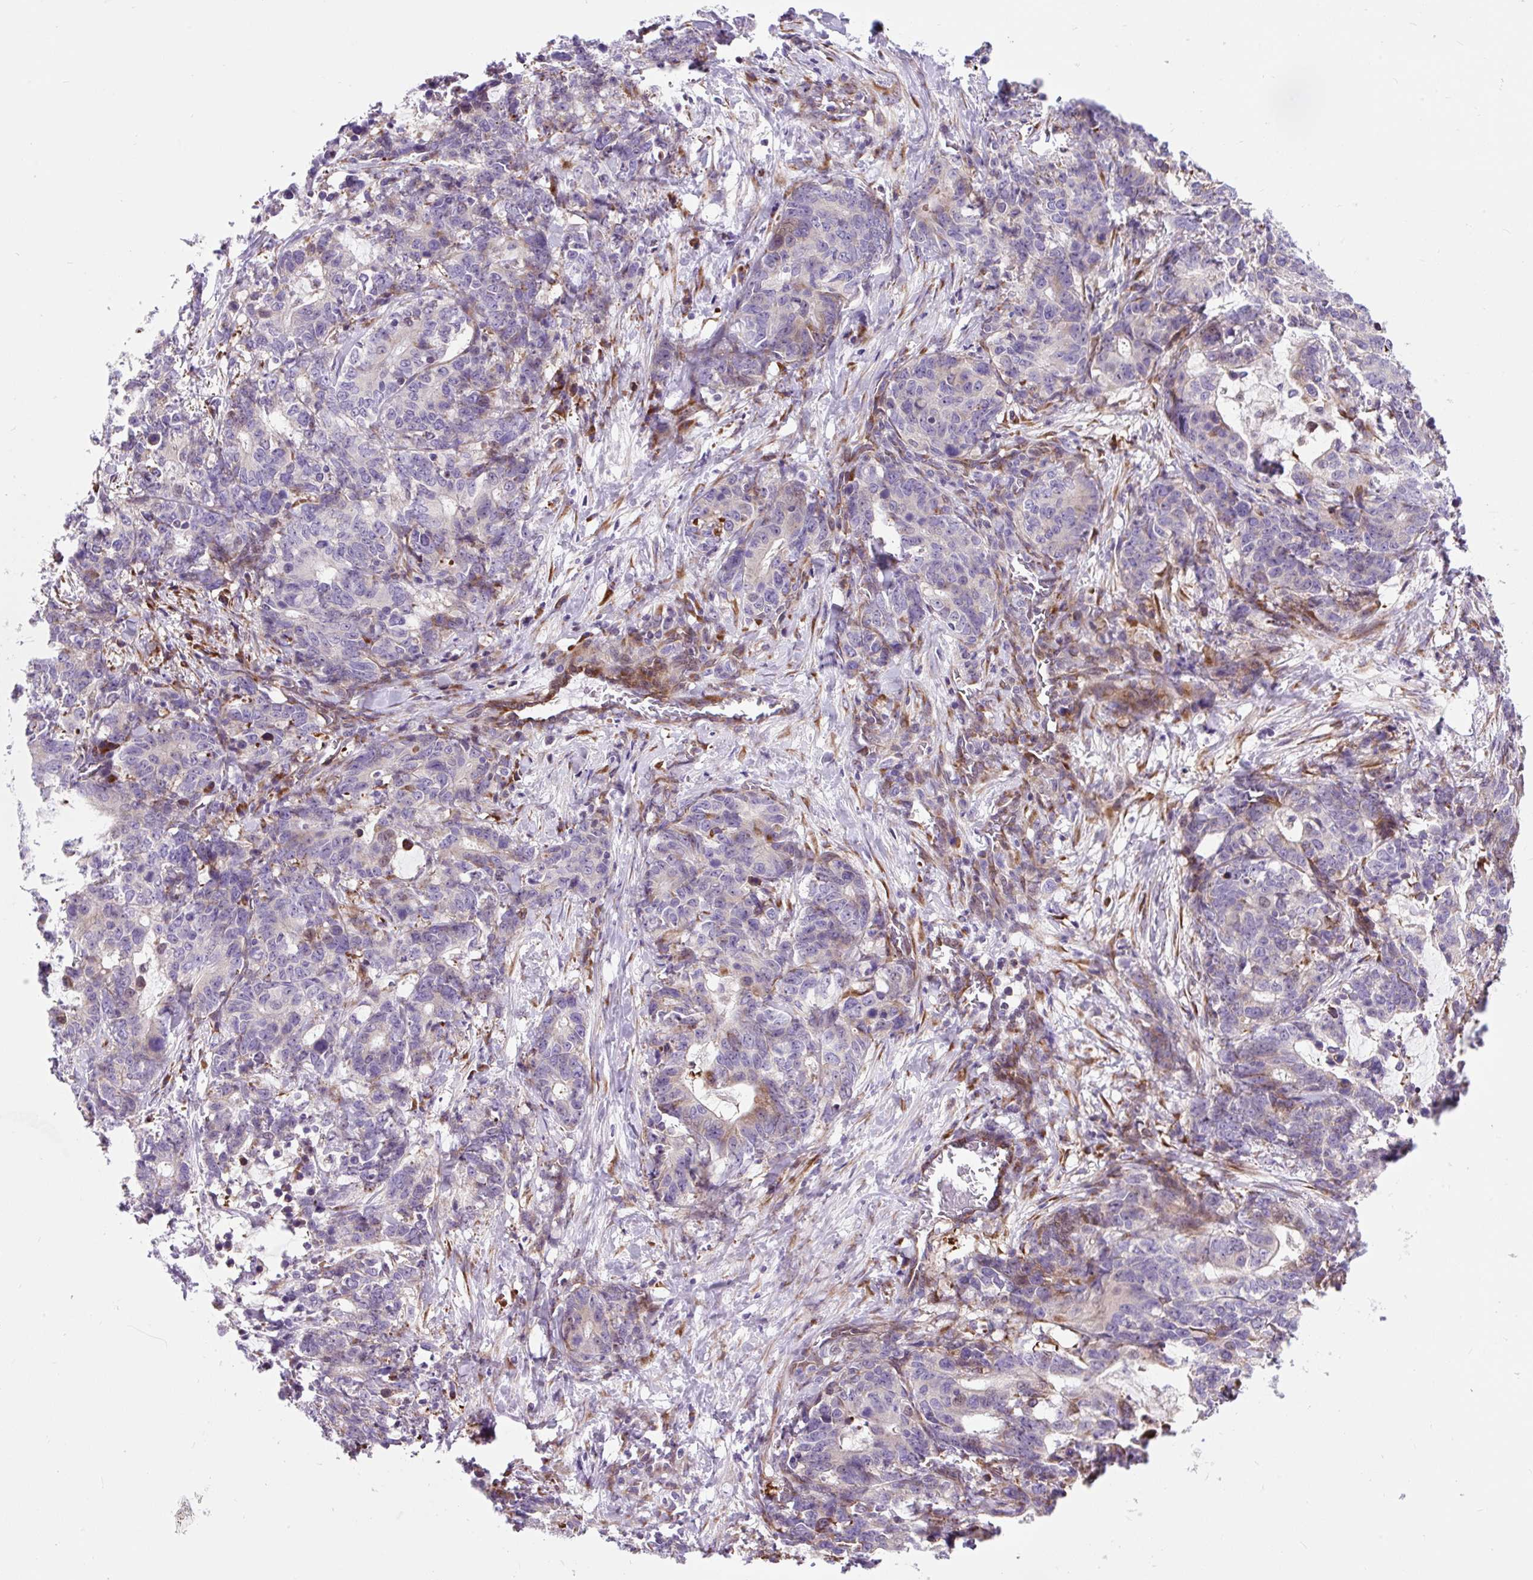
{"staining": {"intensity": "moderate", "quantity": "<25%", "location": "cytoplasmic/membranous"}, "tissue": "stomach cancer", "cell_type": "Tumor cells", "image_type": "cancer", "snomed": [{"axis": "morphology", "description": "Normal tissue, NOS"}, {"axis": "morphology", "description": "Adenocarcinoma, NOS"}, {"axis": "topography", "description": "Stomach"}], "caption": "A micrograph of human adenocarcinoma (stomach) stained for a protein shows moderate cytoplasmic/membranous brown staining in tumor cells.", "gene": "CISD3", "patient": {"sex": "female", "age": 64}}